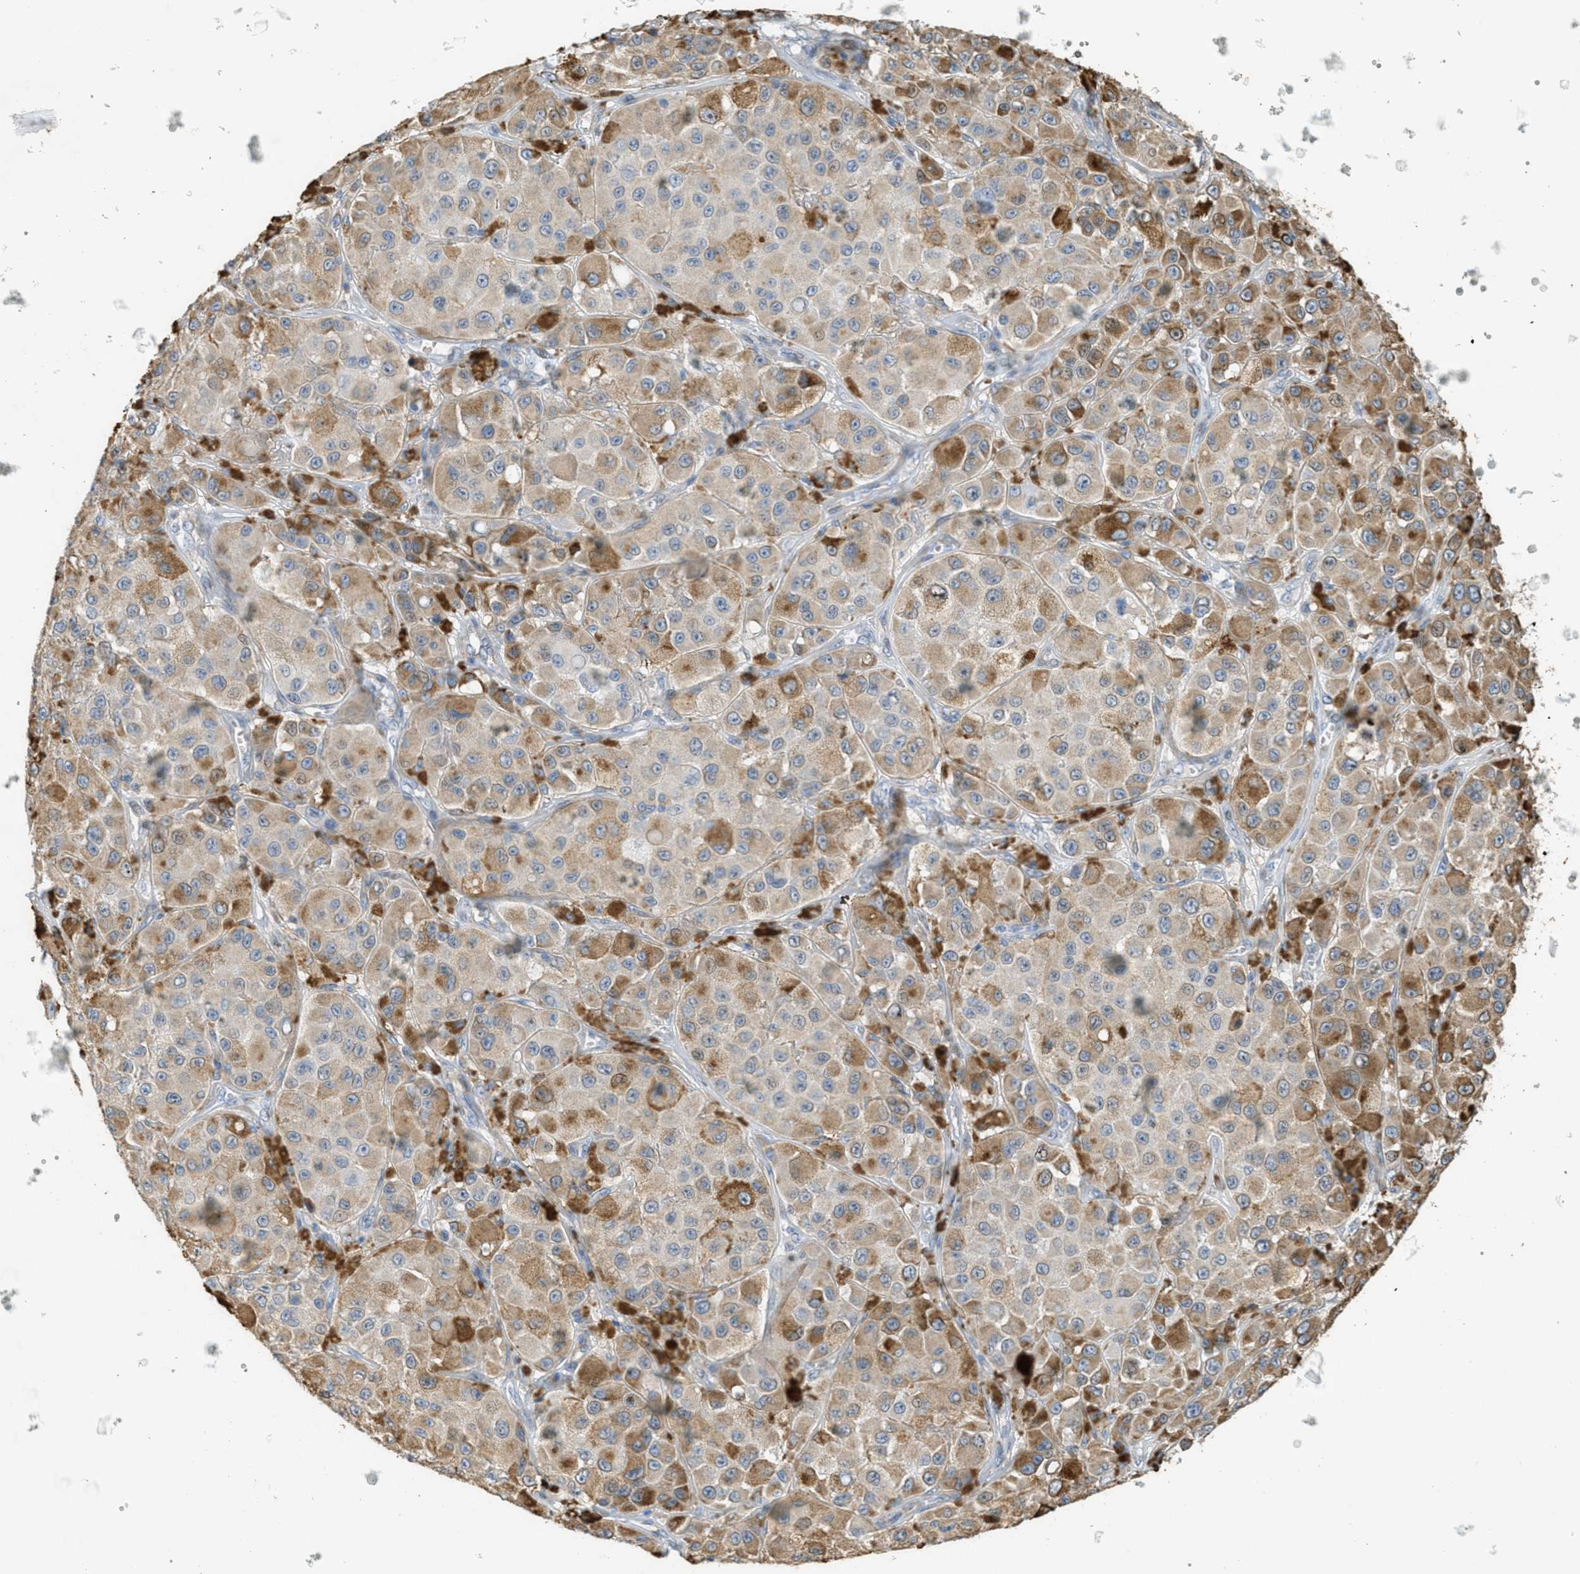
{"staining": {"intensity": "weak", "quantity": ">75%", "location": "cytoplasmic/membranous"}, "tissue": "melanoma", "cell_type": "Tumor cells", "image_type": "cancer", "snomed": [{"axis": "morphology", "description": "Malignant melanoma, NOS"}, {"axis": "topography", "description": "Skin"}], "caption": "A low amount of weak cytoplasmic/membranous staining is seen in about >75% of tumor cells in melanoma tissue. Ihc stains the protein in brown and the nuclei are stained blue.", "gene": "ADCY5", "patient": {"sex": "male", "age": 84}}